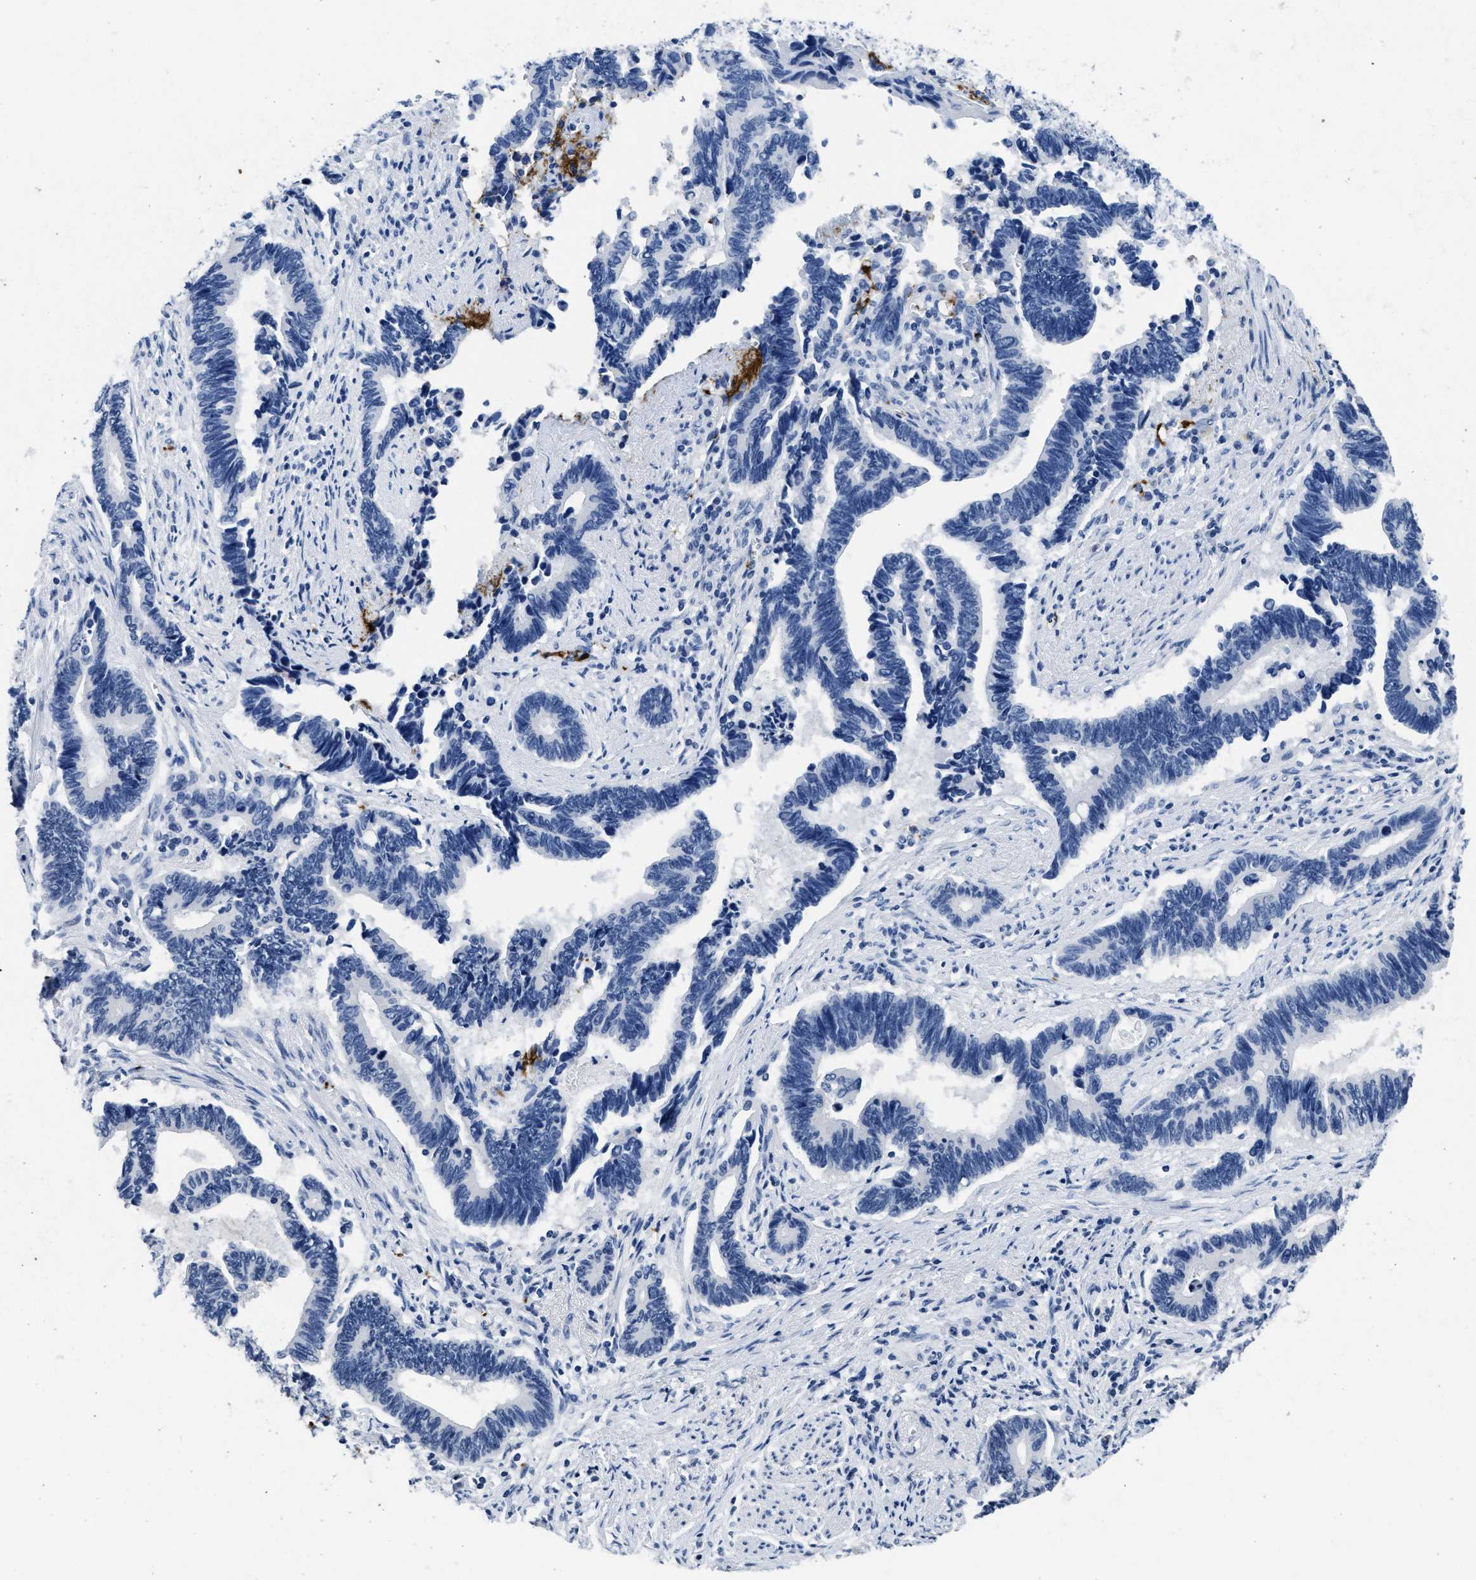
{"staining": {"intensity": "negative", "quantity": "none", "location": "none"}, "tissue": "pancreatic cancer", "cell_type": "Tumor cells", "image_type": "cancer", "snomed": [{"axis": "morphology", "description": "Adenocarcinoma, NOS"}, {"axis": "topography", "description": "Pancreas"}], "caption": "IHC of human pancreatic adenocarcinoma displays no positivity in tumor cells.", "gene": "ITGA2B", "patient": {"sex": "female", "age": 70}}